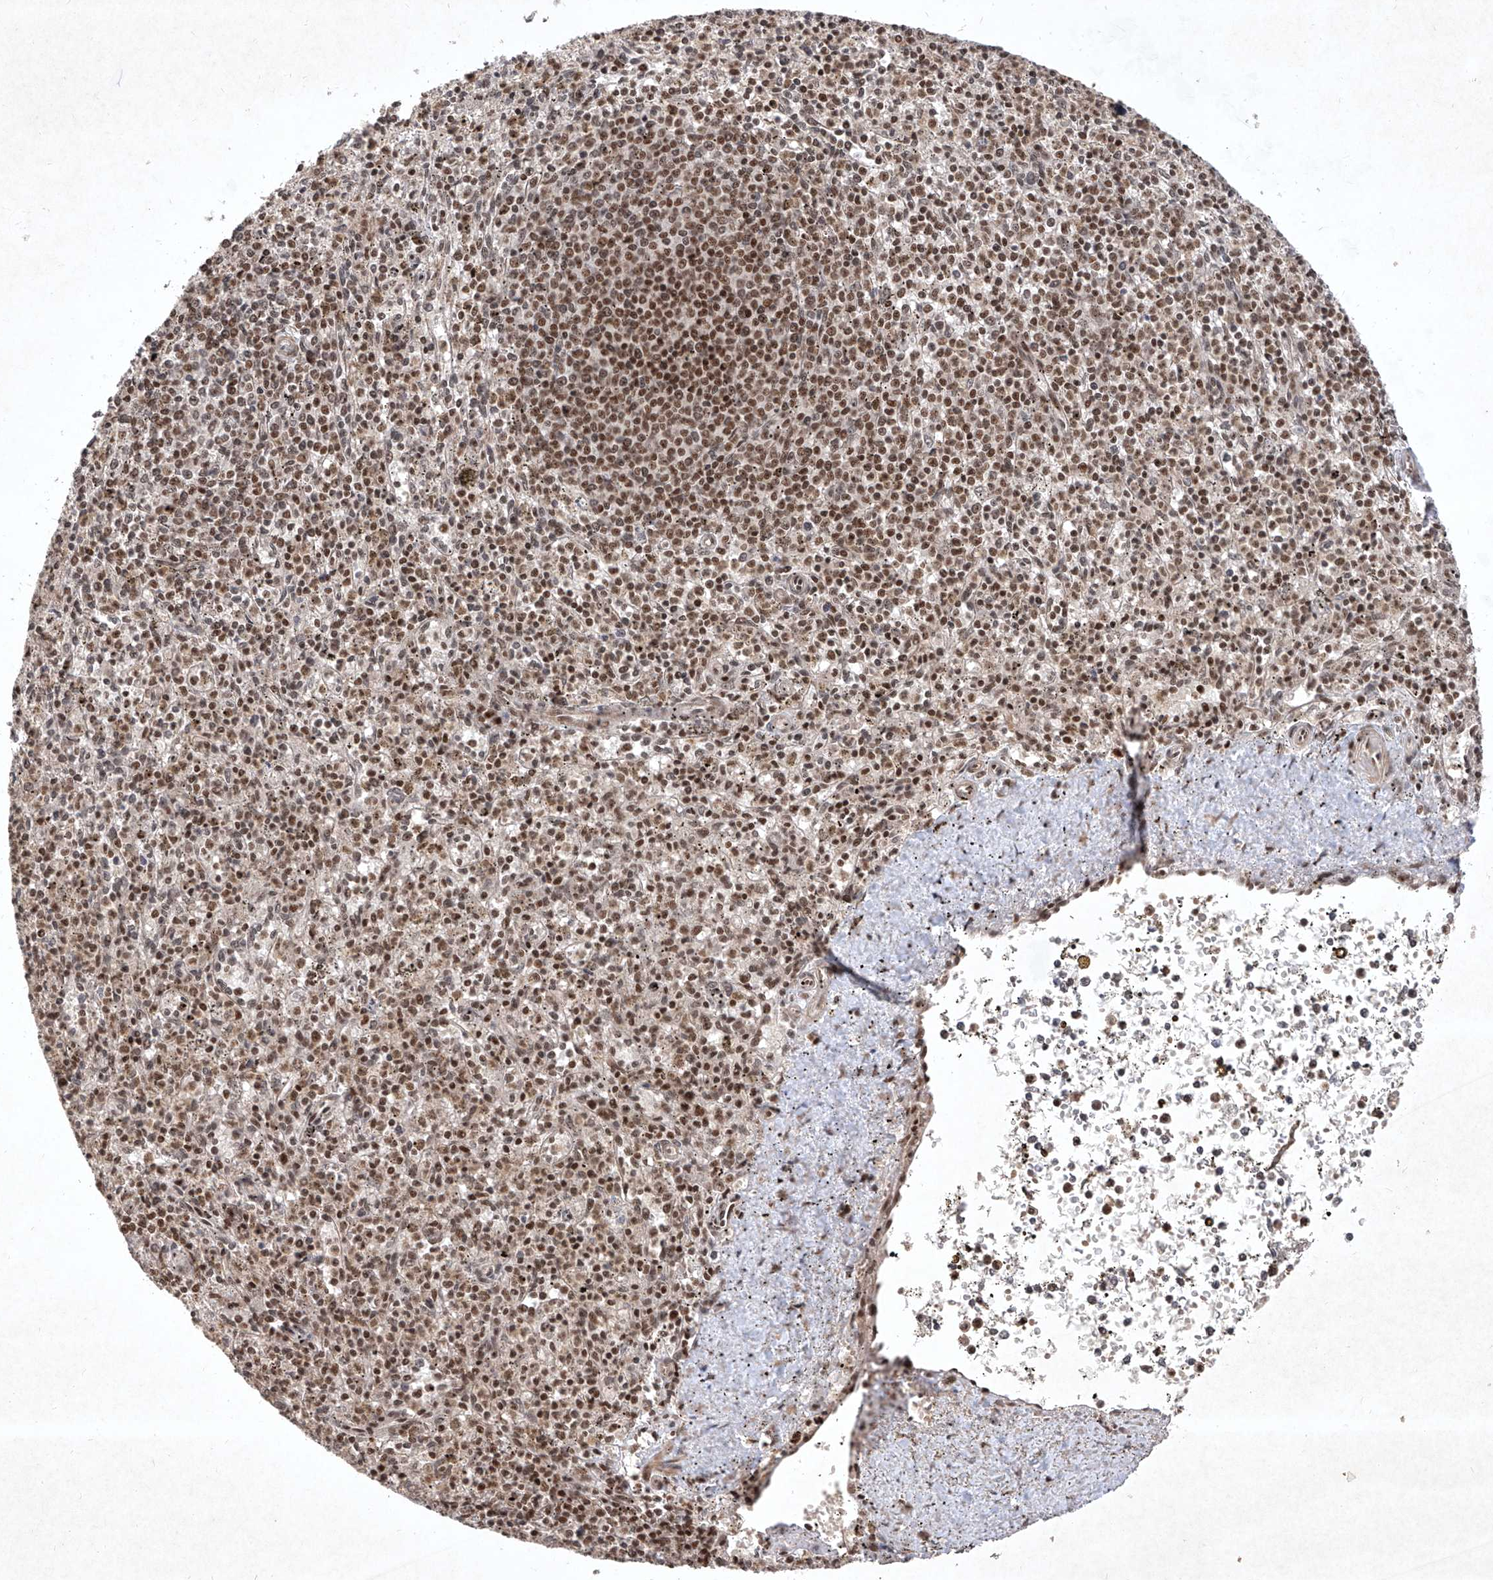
{"staining": {"intensity": "moderate", "quantity": ">75%", "location": "nuclear"}, "tissue": "spleen", "cell_type": "Cells in red pulp", "image_type": "normal", "snomed": [{"axis": "morphology", "description": "Normal tissue, NOS"}, {"axis": "topography", "description": "Spleen"}], "caption": "Protein expression by immunohistochemistry displays moderate nuclear staining in about >75% of cells in red pulp in normal spleen.", "gene": "IRF2", "patient": {"sex": "male", "age": 72}}